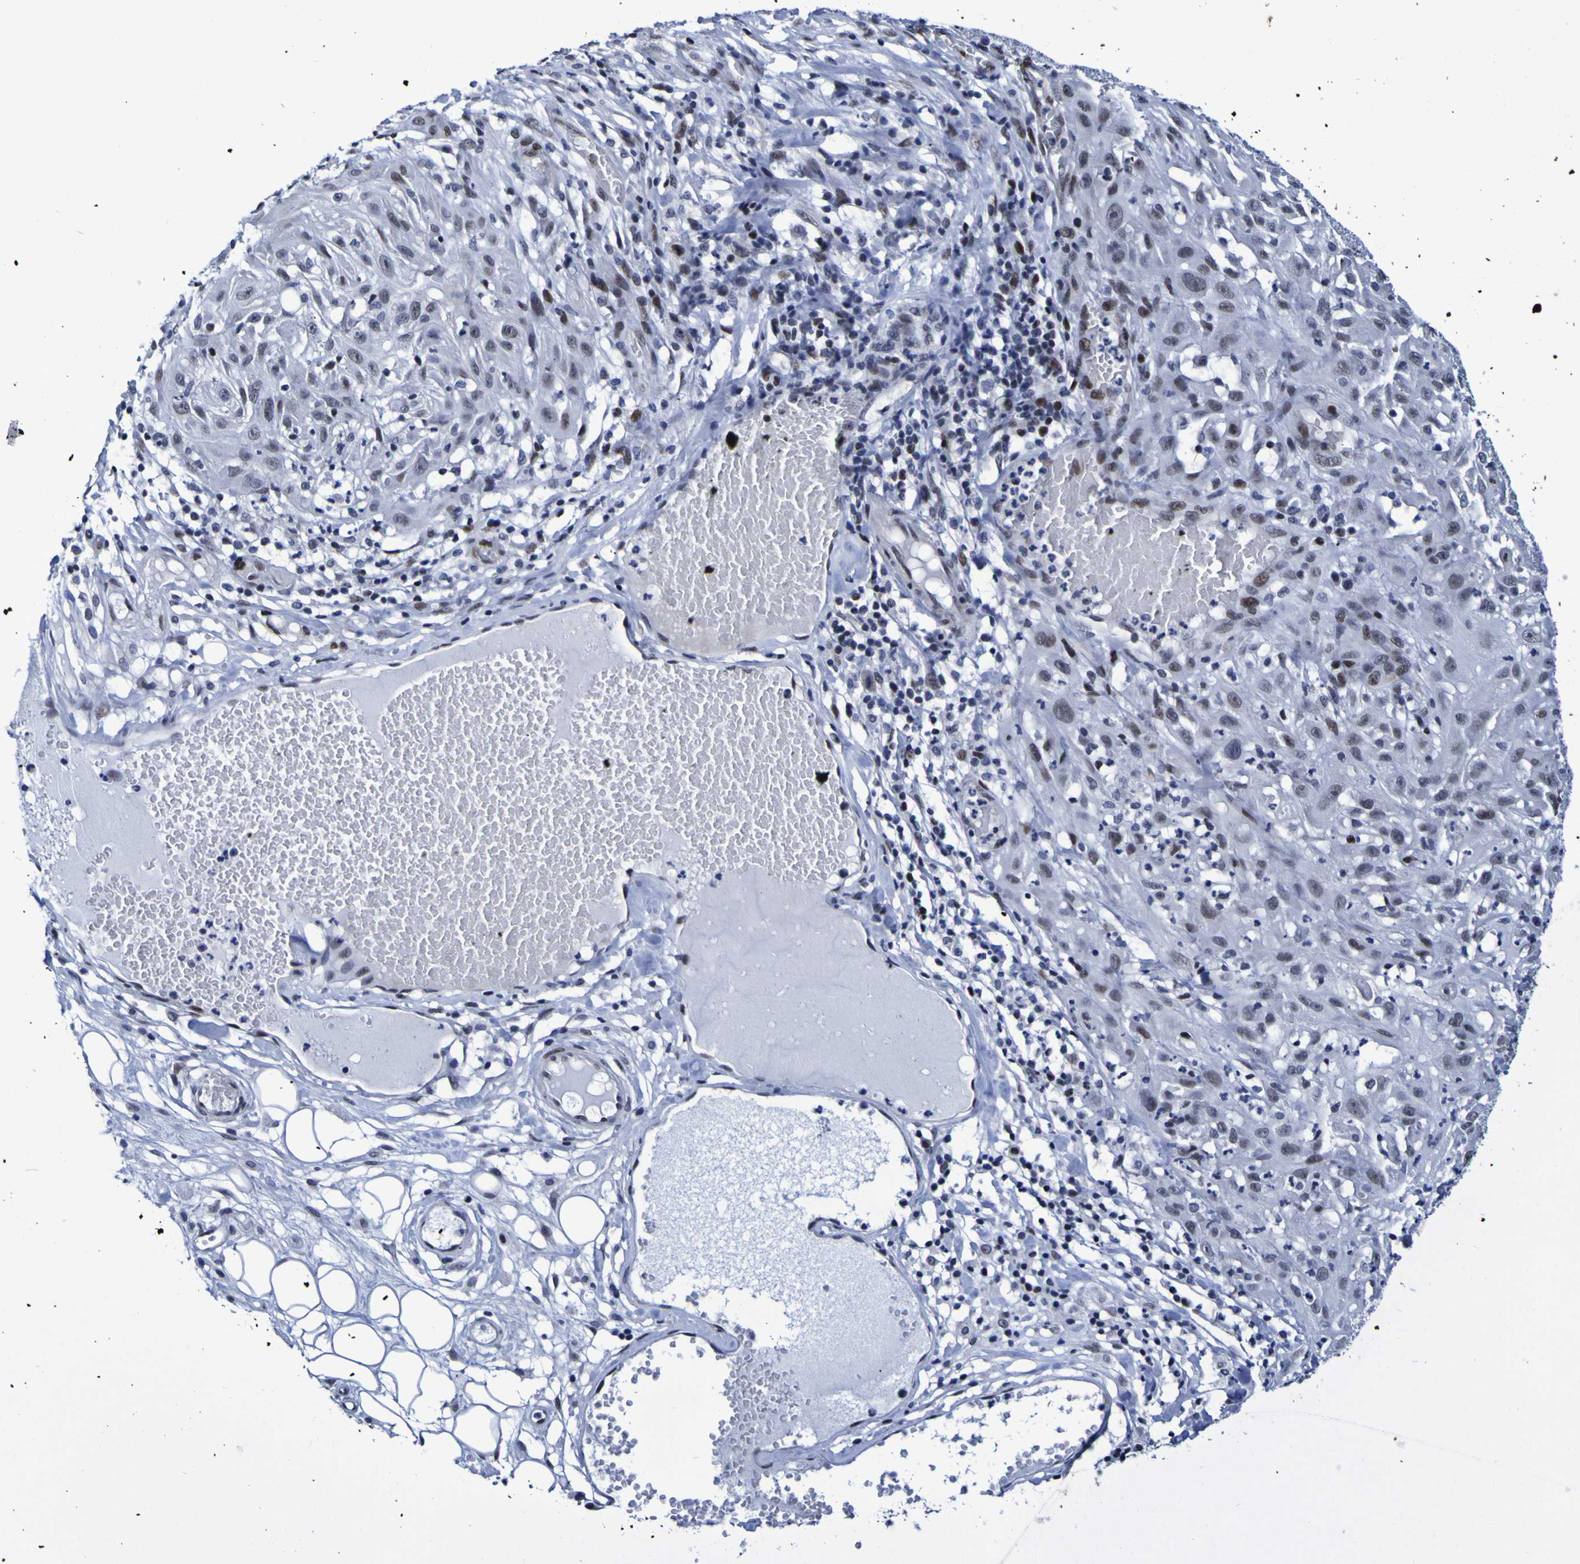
{"staining": {"intensity": "weak", "quantity": "25%-75%", "location": "nuclear"}, "tissue": "skin cancer", "cell_type": "Tumor cells", "image_type": "cancer", "snomed": [{"axis": "morphology", "description": "Squamous cell carcinoma, NOS"}, {"axis": "topography", "description": "Skin"}], "caption": "Immunohistochemistry (IHC) of skin cancer displays low levels of weak nuclear positivity in about 25%-75% of tumor cells.", "gene": "MBD3", "patient": {"sex": "male", "age": 75}}